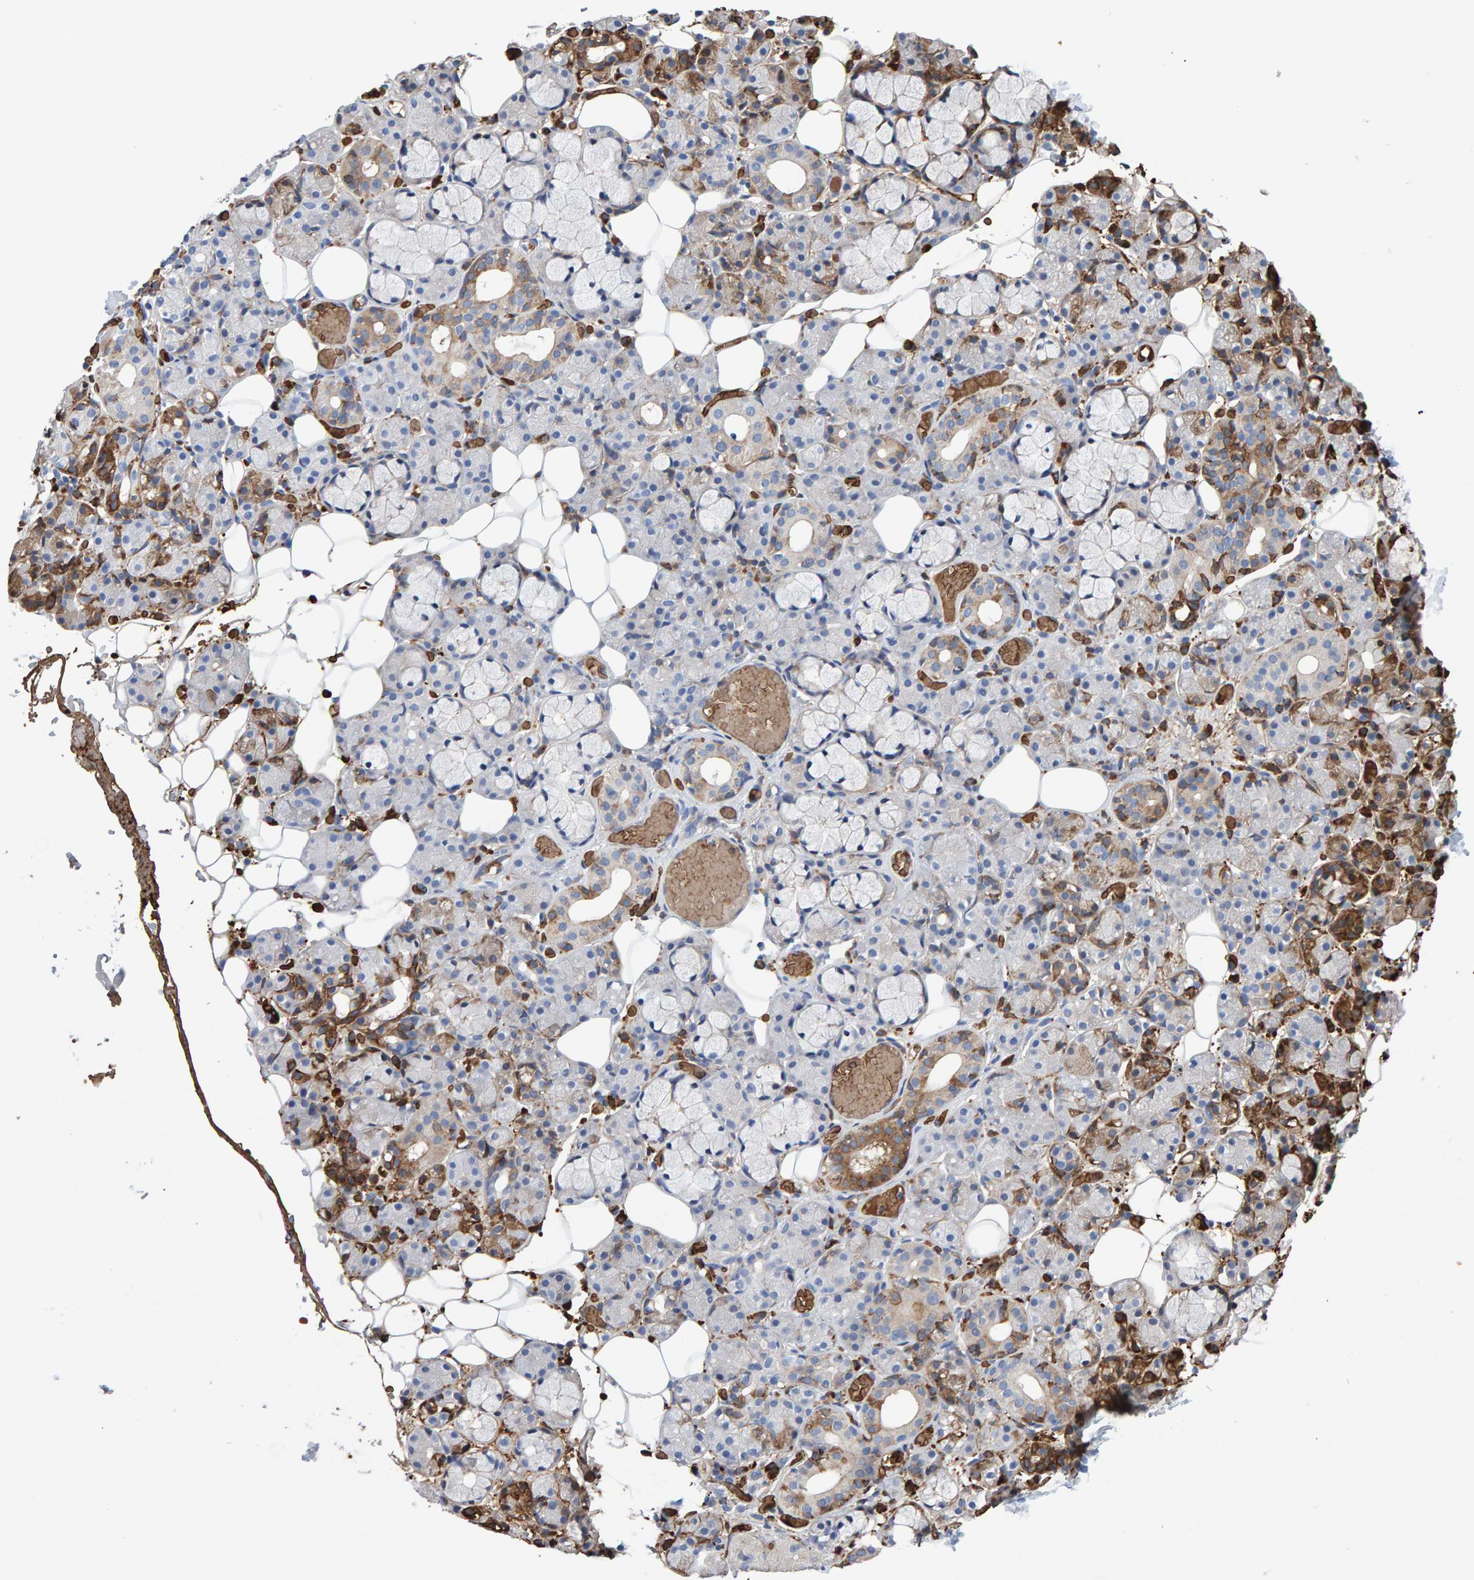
{"staining": {"intensity": "moderate", "quantity": "<25%", "location": "cytoplasmic/membranous"}, "tissue": "salivary gland", "cell_type": "Glandular cells", "image_type": "normal", "snomed": [{"axis": "morphology", "description": "Normal tissue, NOS"}, {"axis": "topography", "description": "Salivary gland"}], "caption": "Protein expression analysis of benign salivary gland demonstrates moderate cytoplasmic/membranous staining in about <25% of glandular cells.", "gene": "VPS9D1", "patient": {"sex": "male", "age": 63}}